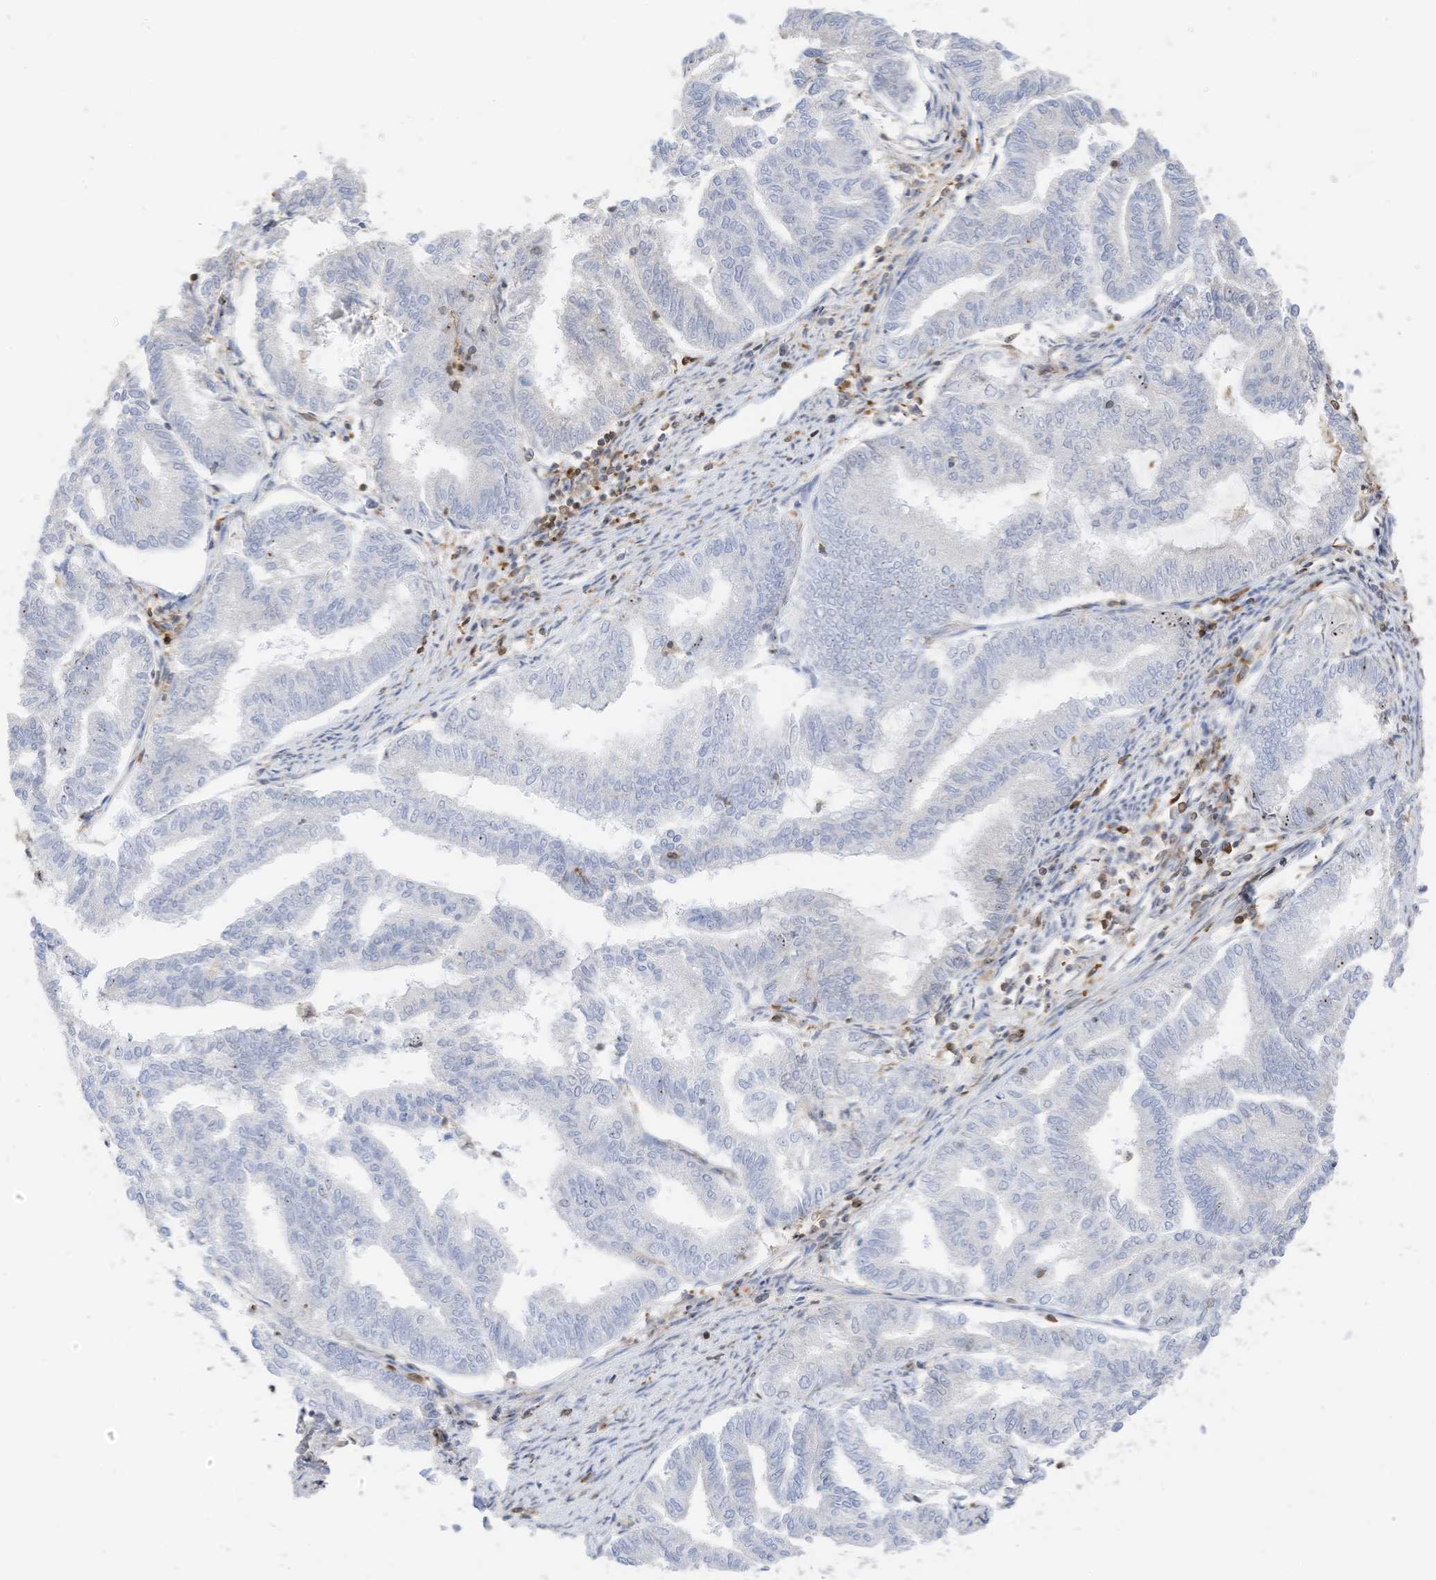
{"staining": {"intensity": "weak", "quantity": "<25%", "location": "nuclear"}, "tissue": "endometrial cancer", "cell_type": "Tumor cells", "image_type": "cancer", "snomed": [{"axis": "morphology", "description": "Adenocarcinoma, NOS"}, {"axis": "topography", "description": "Endometrium"}], "caption": "Tumor cells show no significant protein expression in endometrial adenocarcinoma.", "gene": "ARHGAP25", "patient": {"sex": "female", "age": 79}}